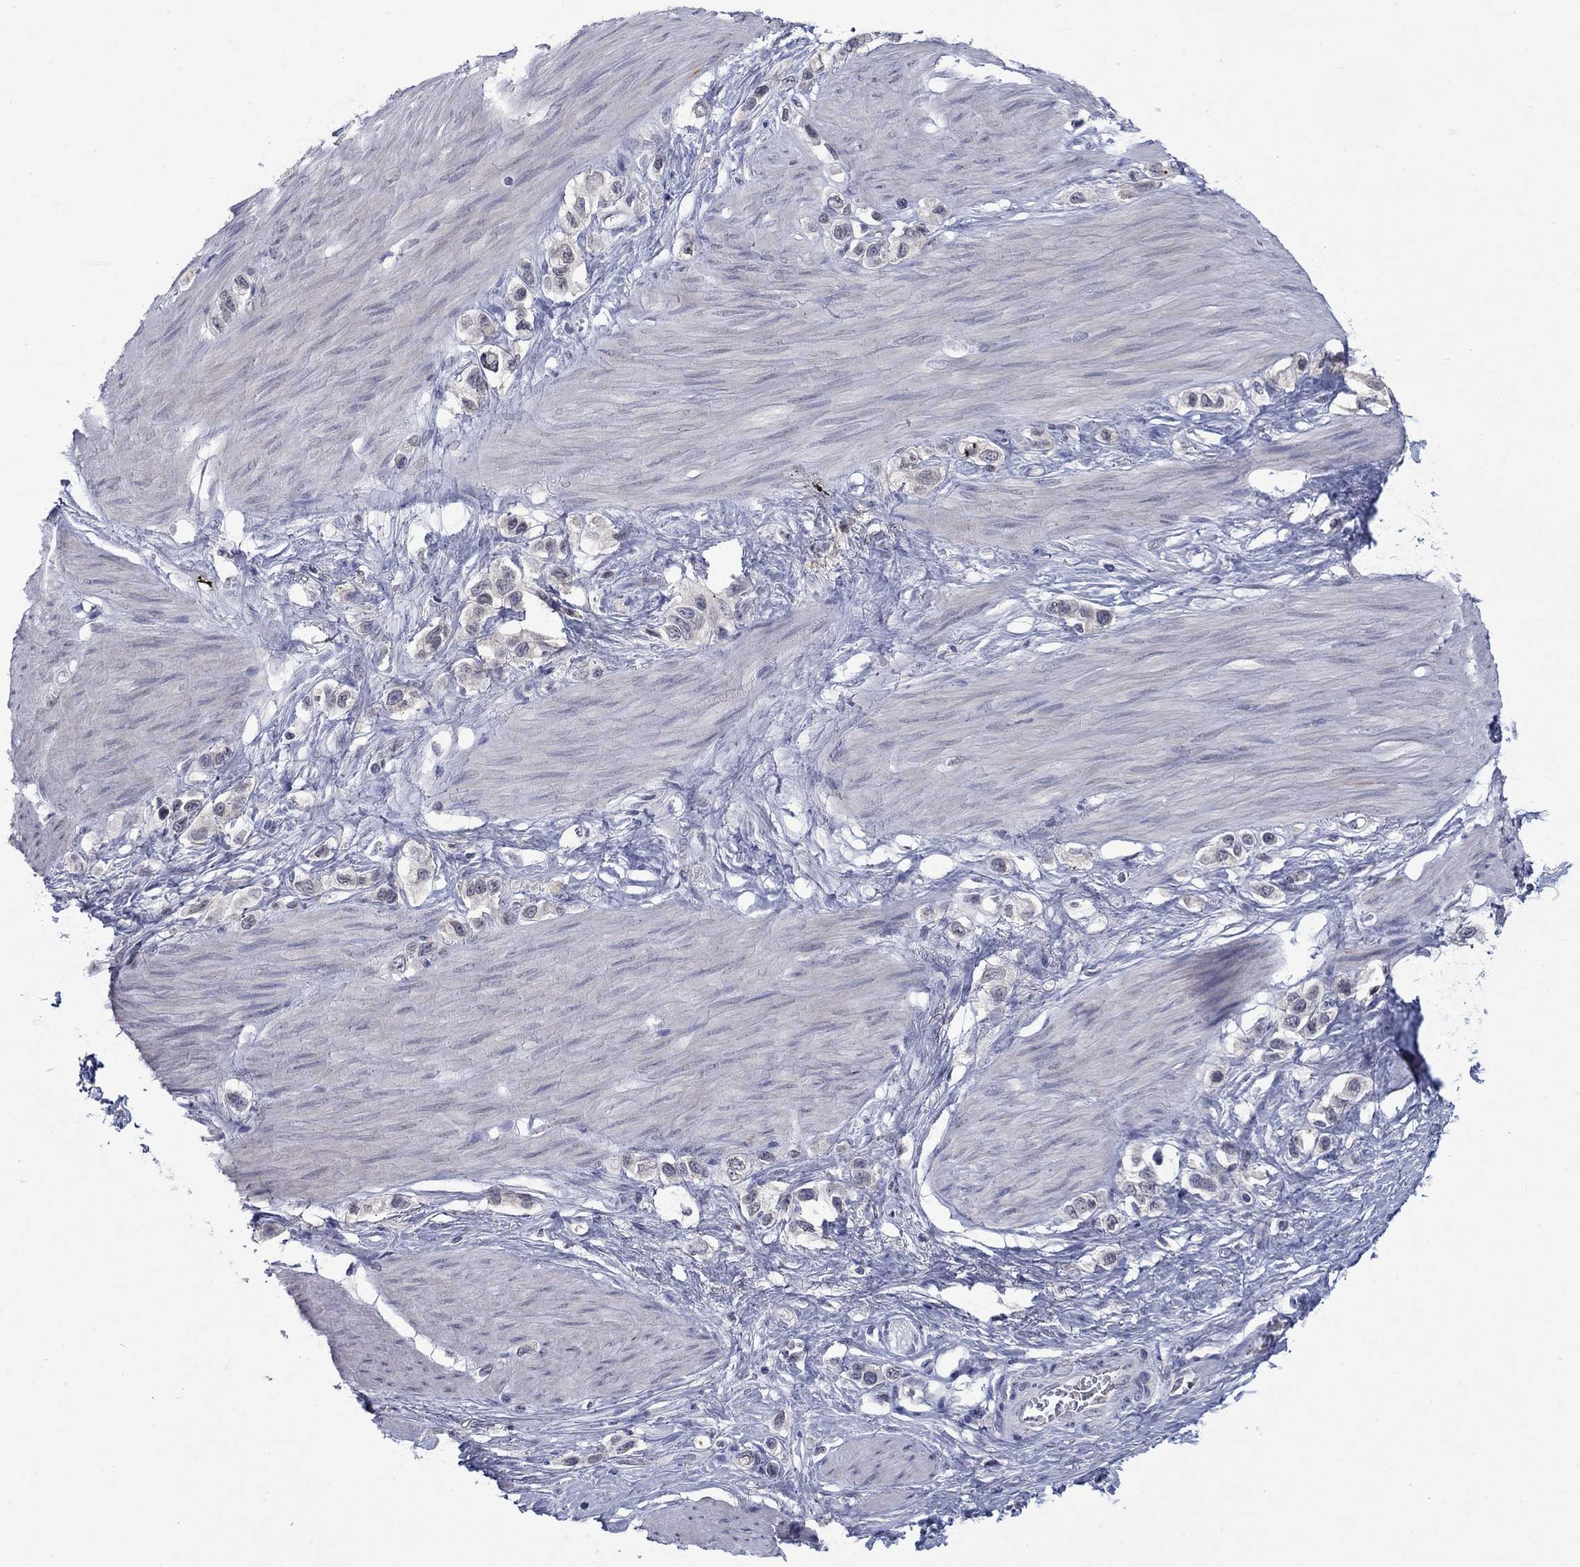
{"staining": {"intensity": "negative", "quantity": "none", "location": "none"}, "tissue": "stomach cancer", "cell_type": "Tumor cells", "image_type": "cancer", "snomed": [{"axis": "morphology", "description": "Normal tissue, NOS"}, {"axis": "morphology", "description": "Adenocarcinoma, NOS"}, {"axis": "morphology", "description": "Adenocarcinoma, High grade"}, {"axis": "topography", "description": "Stomach, upper"}, {"axis": "topography", "description": "Stomach"}], "caption": "This photomicrograph is of stomach cancer stained with immunohistochemistry (IHC) to label a protein in brown with the nuclei are counter-stained blue. There is no expression in tumor cells. (Brightfield microscopy of DAB (3,3'-diaminobenzidine) immunohistochemistry (IHC) at high magnification).", "gene": "NSMF", "patient": {"sex": "female", "age": 65}}